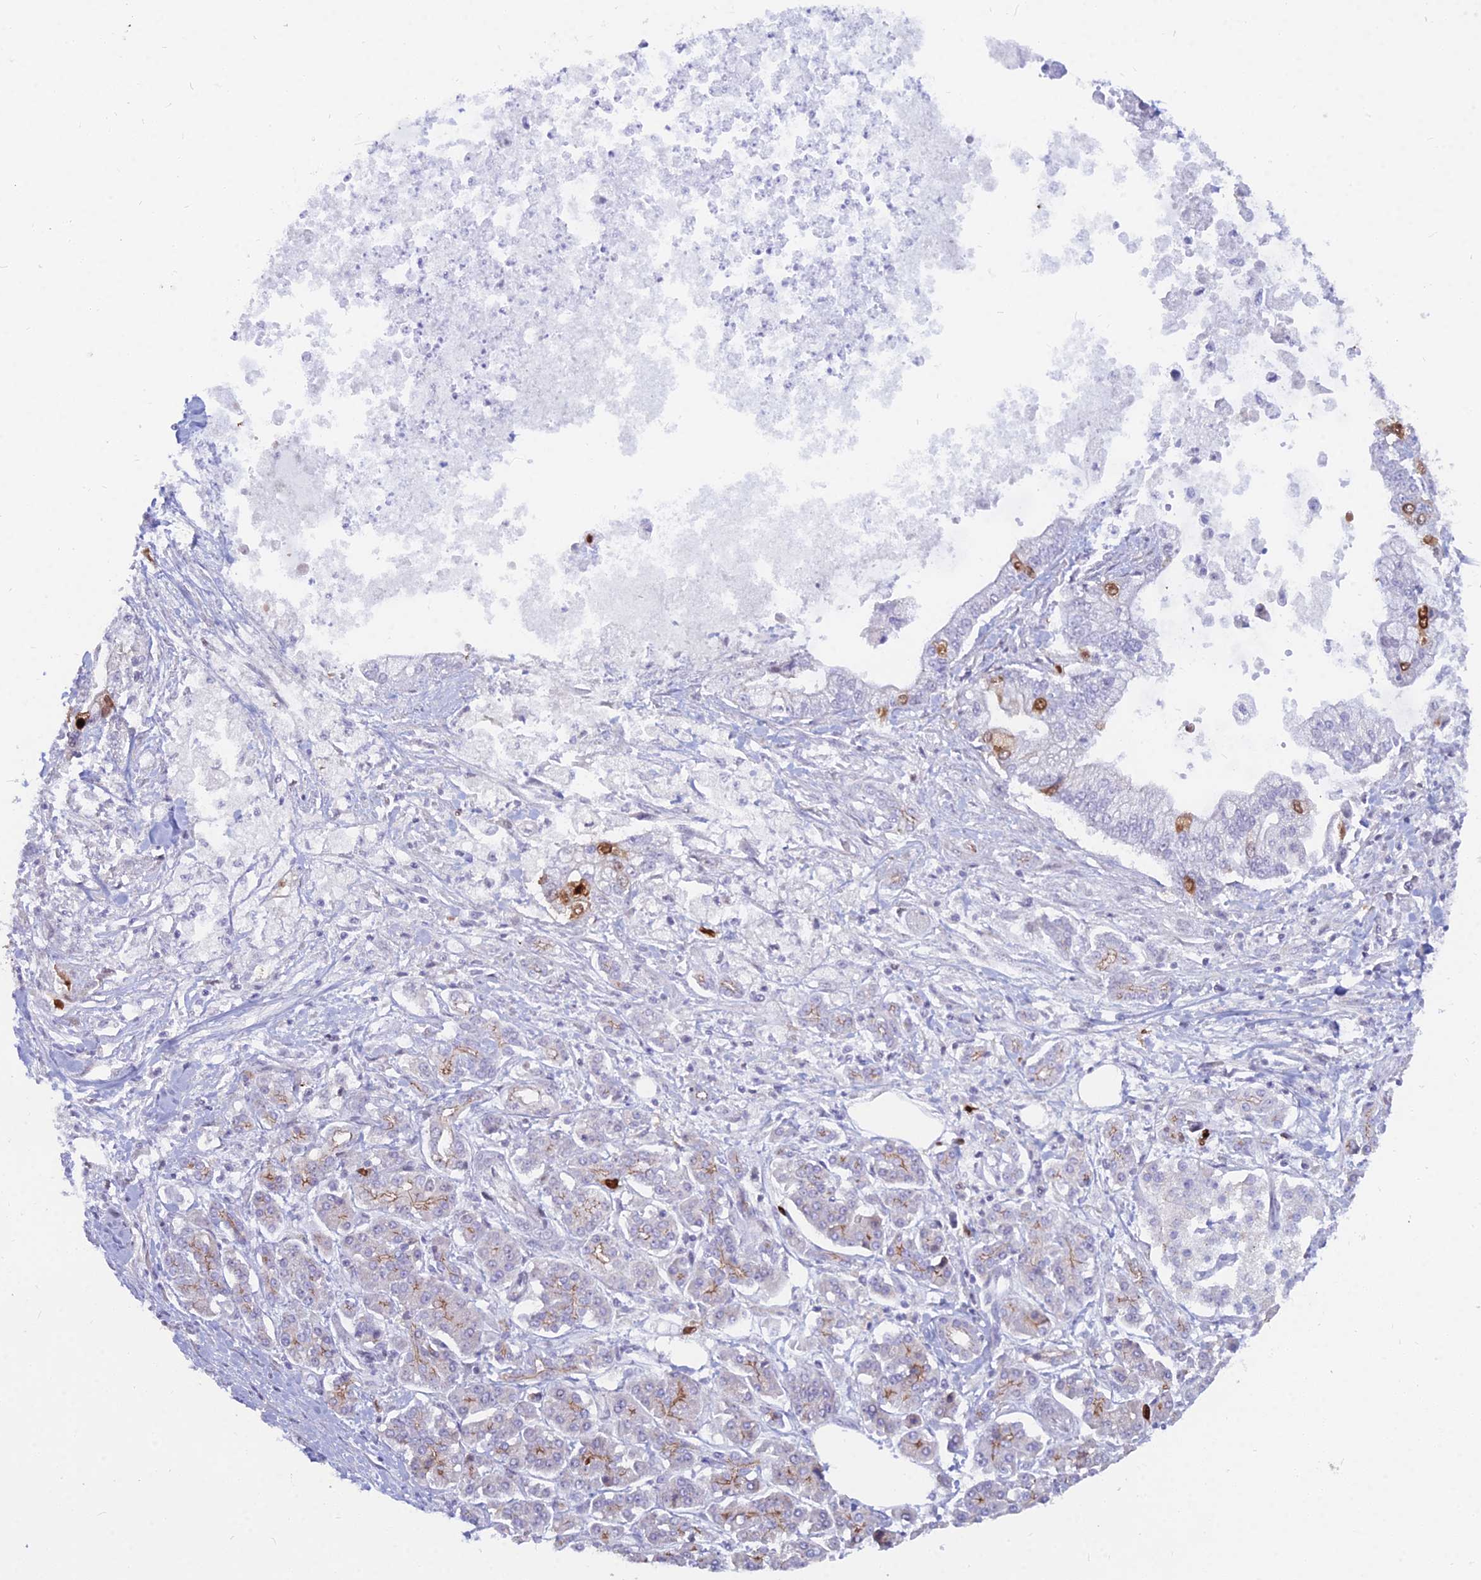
{"staining": {"intensity": "strong", "quantity": "<25%", "location": "nuclear"}, "tissue": "pancreatic cancer", "cell_type": "Tumor cells", "image_type": "cancer", "snomed": [{"axis": "morphology", "description": "Adenocarcinoma, NOS"}, {"axis": "topography", "description": "Pancreas"}], "caption": "Human pancreatic cancer (adenocarcinoma) stained with a brown dye demonstrates strong nuclear positive staining in approximately <25% of tumor cells.", "gene": "NUSAP1", "patient": {"sex": "male", "age": 69}}